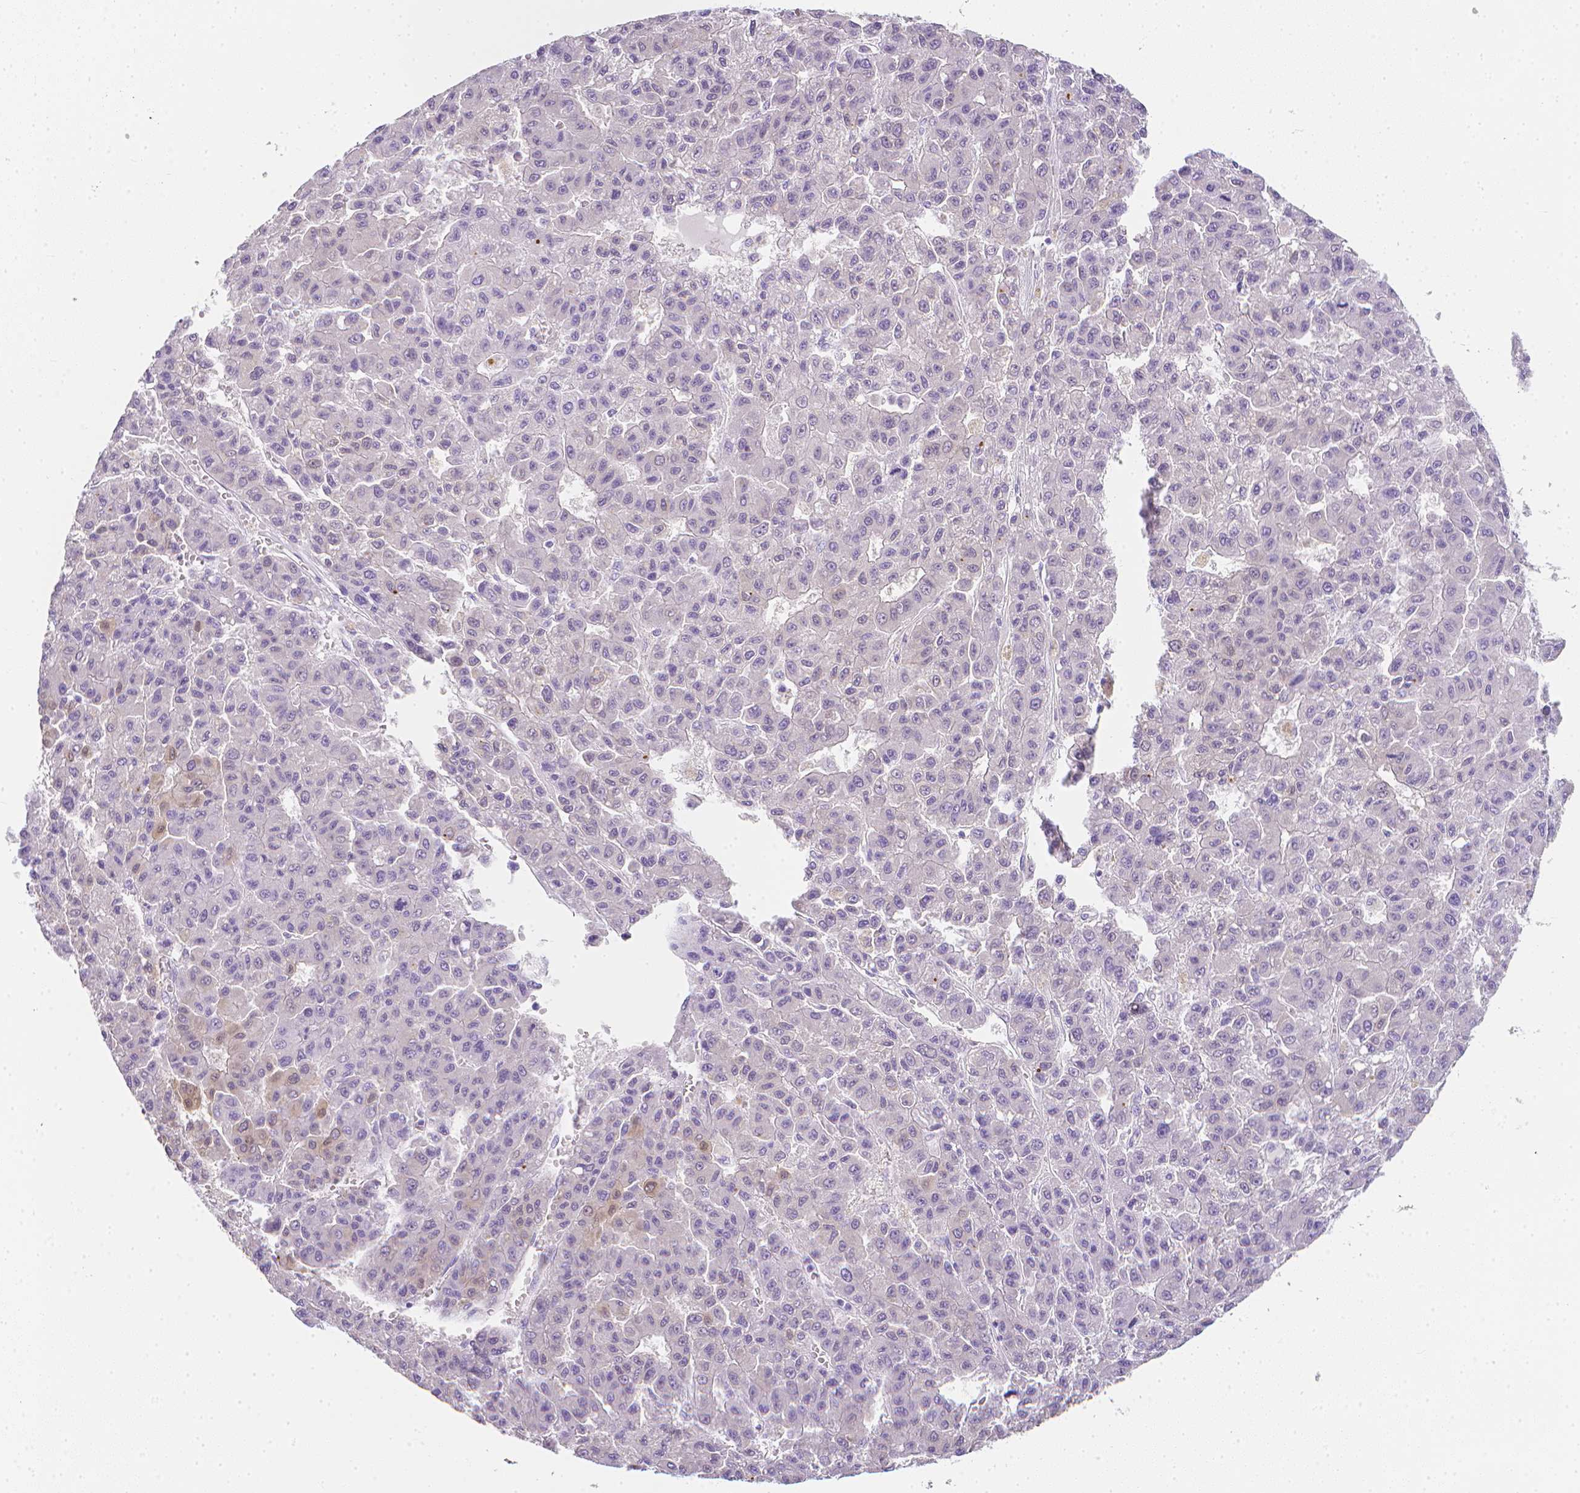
{"staining": {"intensity": "negative", "quantity": "none", "location": "none"}, "tissue": "liver cancer", "cell_type": "Tumor cells", "image_type": "cancer", "snomed": [{"axis": "morphology", "description": "Carcinoma, Hepatocellular, NOS"}, {"axis": "topography", "description": "Liver"}], "caption": "An immunohistochemistry photomicrograph of liver cancer (hepatocellular carcinoma) is shown. There is no staining in tumor cells of liver cancer (hepatocellular carcinoma). (Brightfield microscopy of DAB (3,3'-diaminobenzidine) IHC at high magnification).", "gene": "LGALS4", "patient": {"sex": "male", "age": 70}}